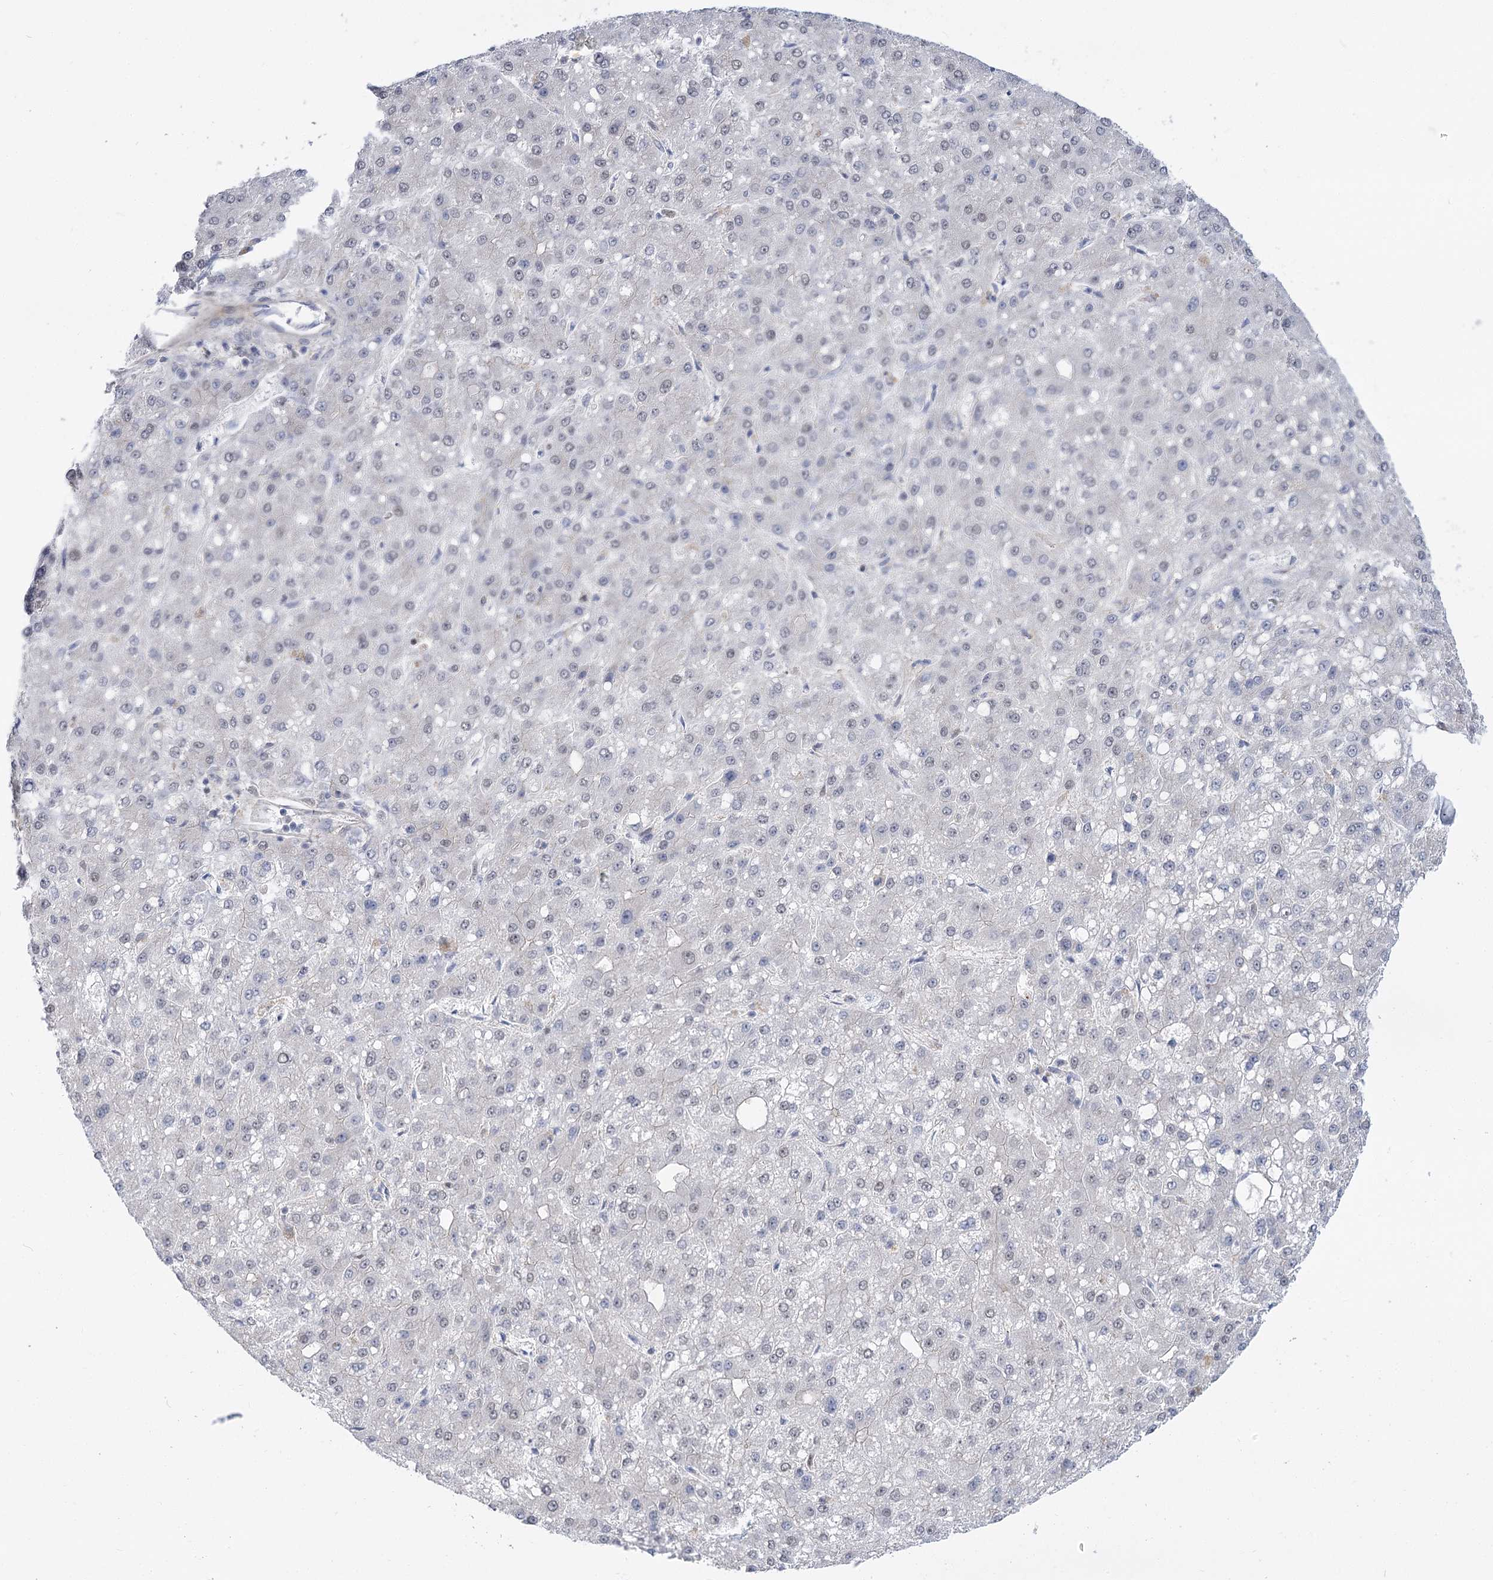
{"staining": {"intensity": "negative", "quantity": "none", "location": "none"}, "tissue": "liver cancer", "cell_type": "Tumor cells", "image_type": "cancer", "snomed": [{"axis": "morphology", "description": "Carcinoma, Hepatocellular, NOS"}, {"axis": "topography", "description": "Liver"}], "caption": "Liver cancer (hepatocellular carcinoma) was stained to show a protein in brown. There is no significant expression in tumor cells.", "gene": "ARSI", "patient": {"sex": "male", "age": 67}}